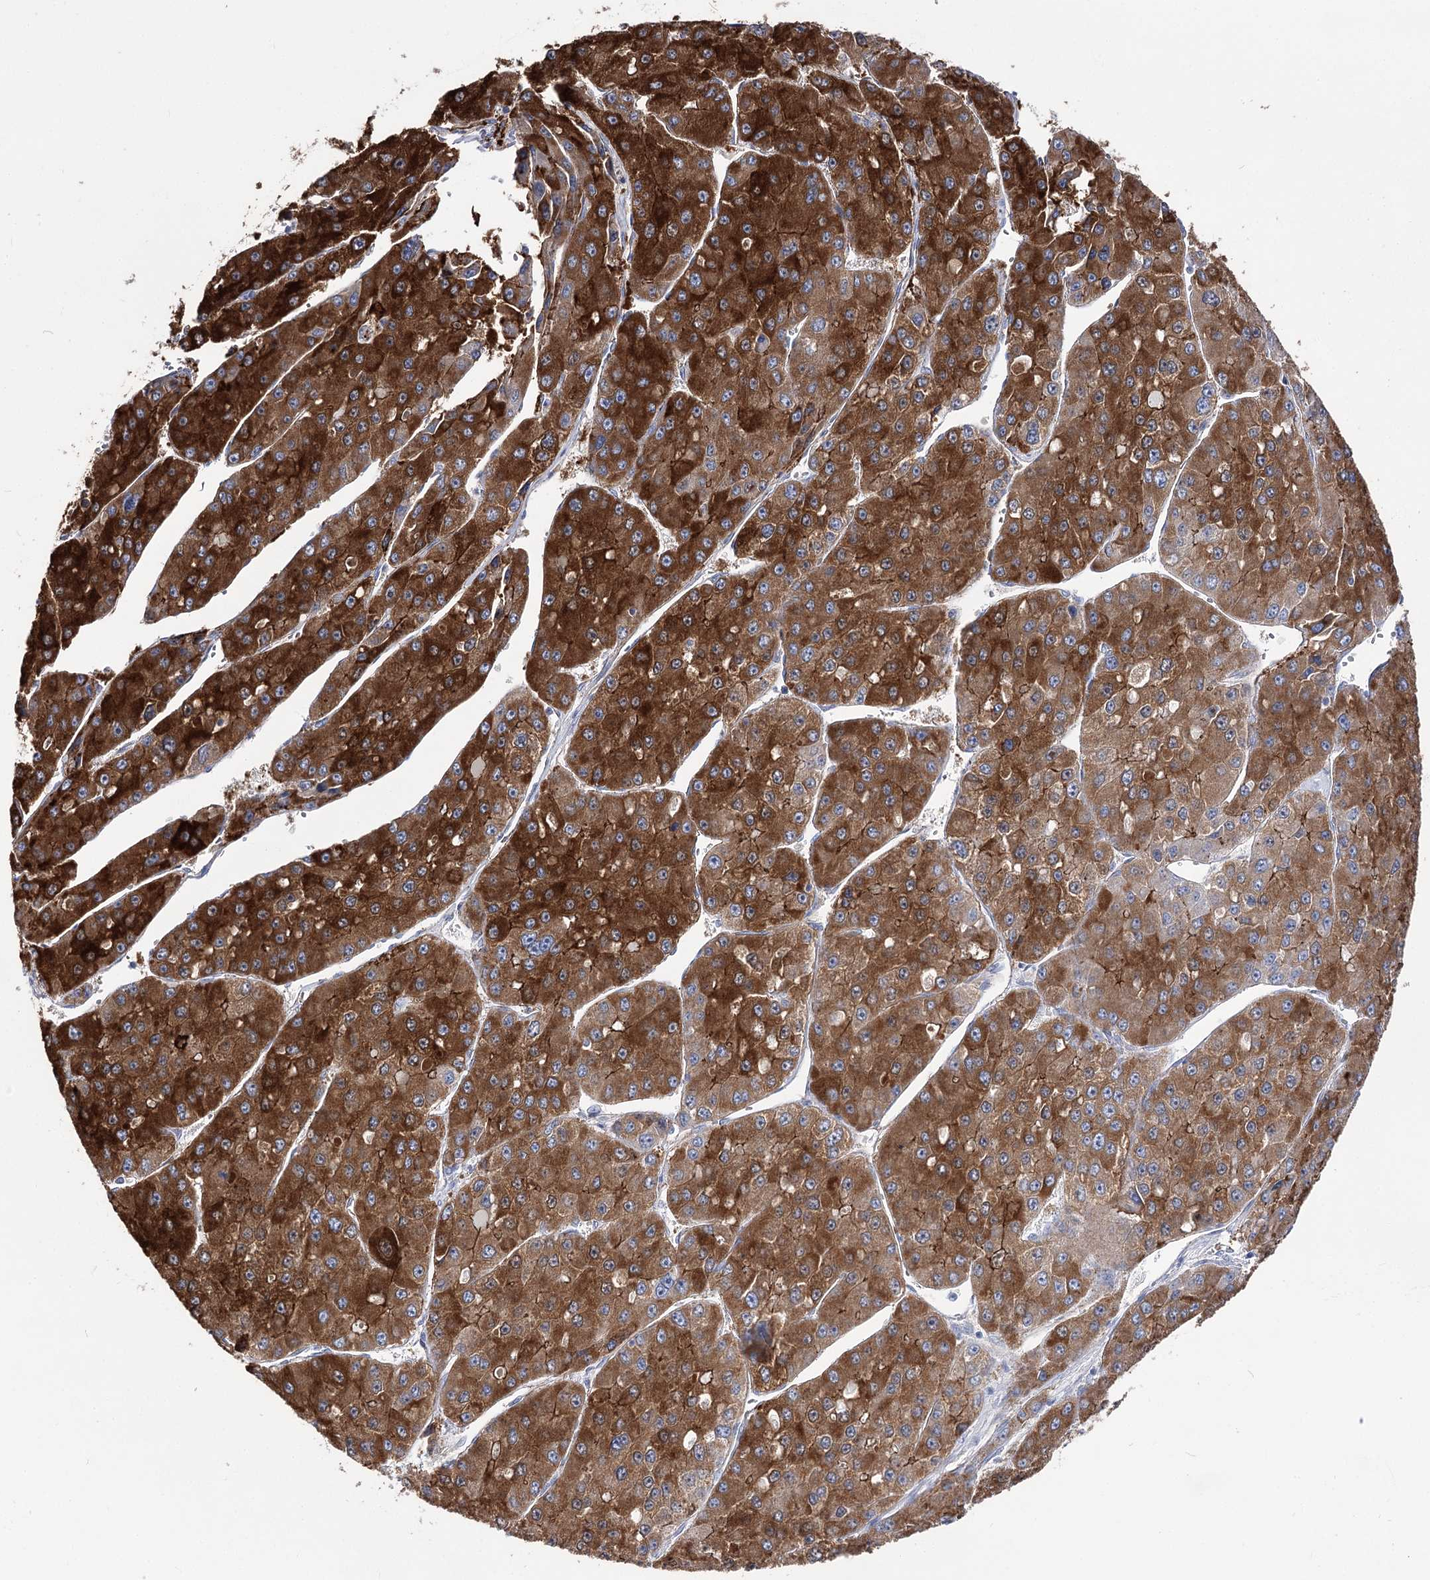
{"staining": {"intensity": "strong", "quantity": ">75%", "location": "cytoplasmic/membranous"}, "tissue": "liver cancer", "cell_type": "Tumor cells", "image_type": "cancer", "snomed": [{"axis": "morphology", "description": "Carcinoma, Hepatocellular, NOS"}, {"axis": "topography", "description": "Liver"}], "caption": "This is an image of immunohistochemistry staining of liver cancer (hepatocellular carcinoma), which shows strong expression in the cytoplasmic/membranous of tumor cells.", "gene": "NRAP", "patient": {"sex": "female", "age": 73}}